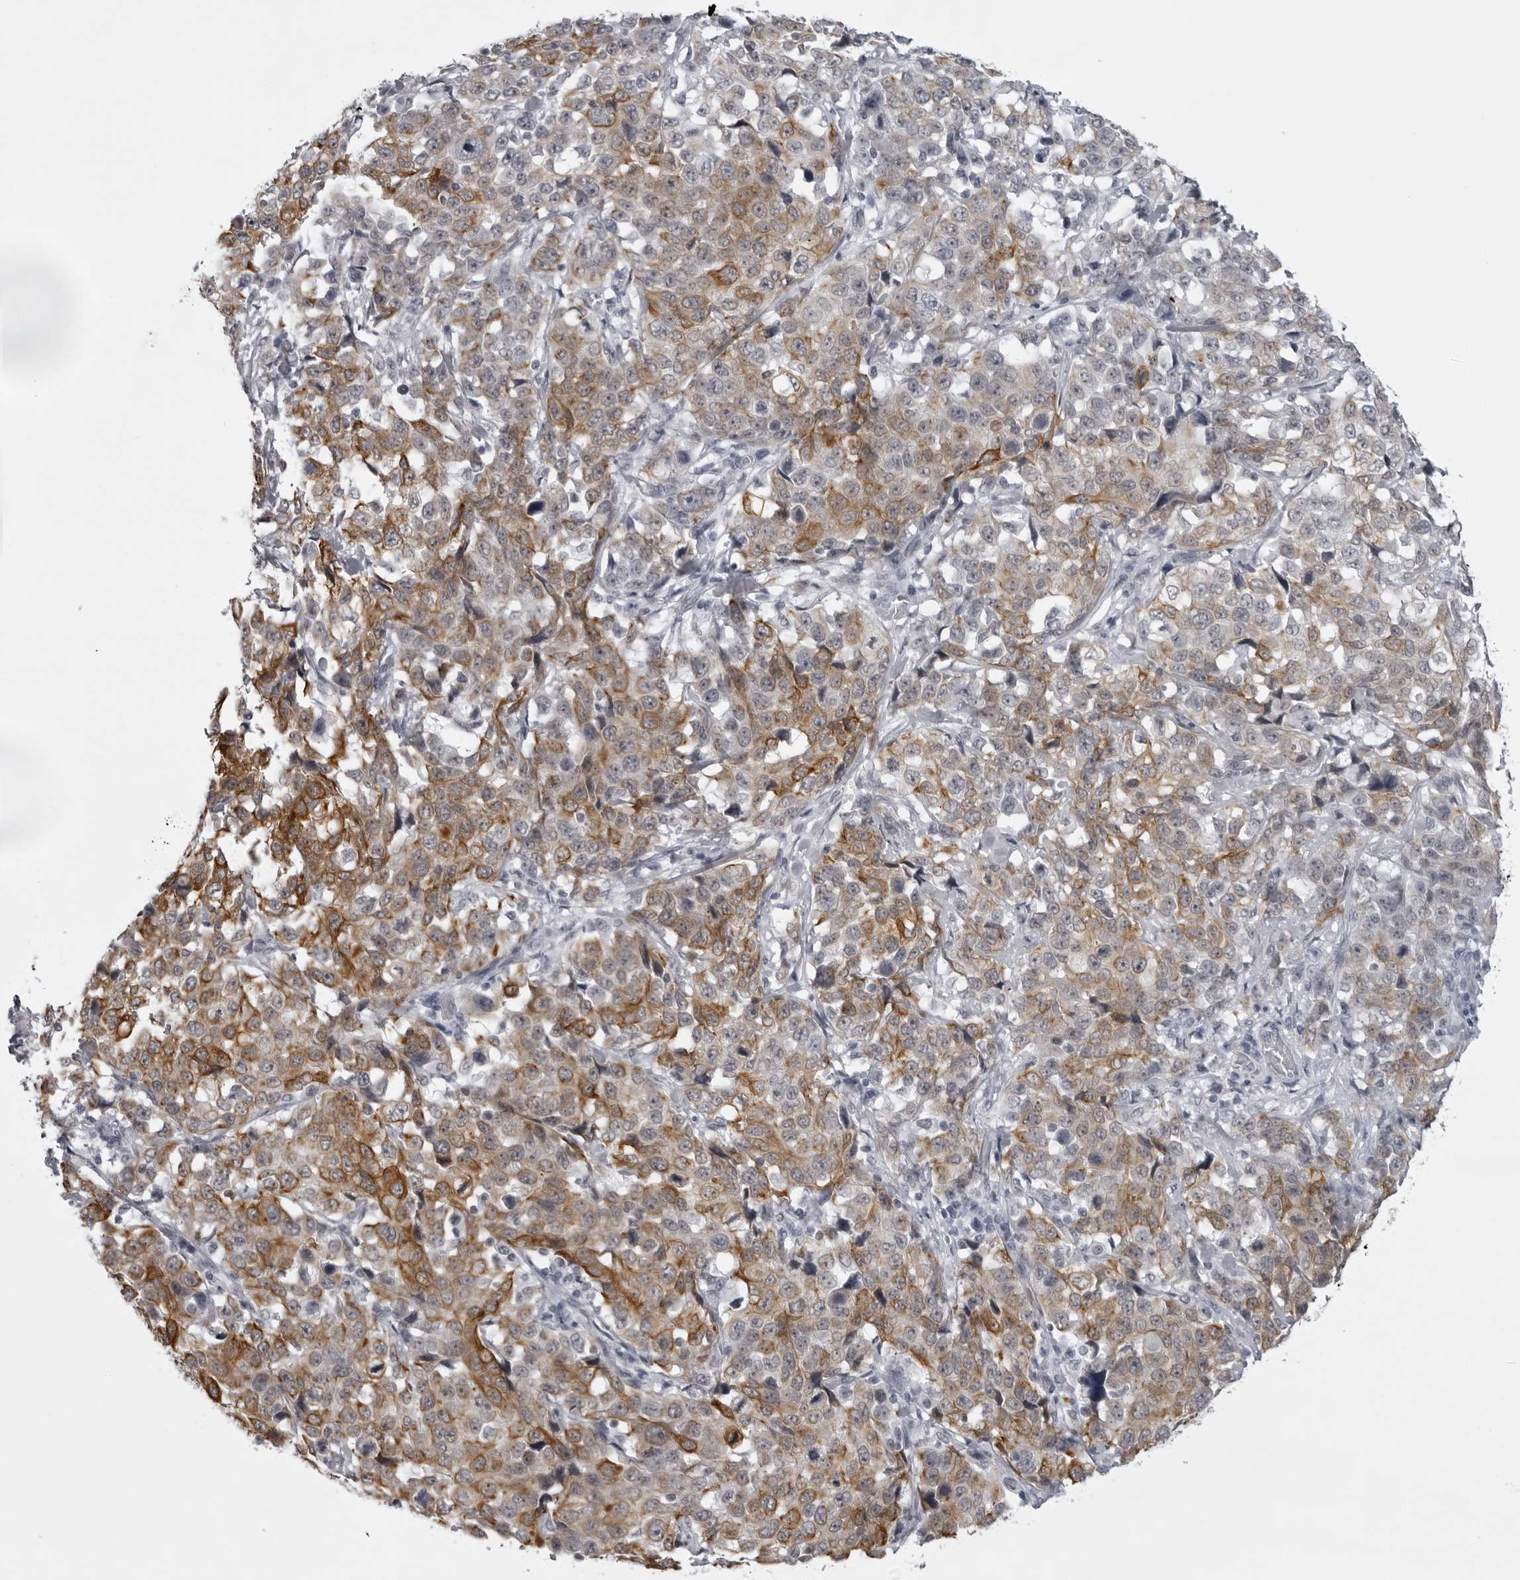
{"staining": {"intensity": "moderate", "quantity": ">75%", "location": "cytoplasmic/membranous"}, "tissue": "stomach cancer", "cell_type": "Tumor cells", "image_type": "cancer", "snomed": [{"axis": "morphology", "description": "Normal tissue, NOS"}, {"axis": "morphology", "description": "Adenocarcinoma, NOS"}, {"axis": "topography", "description": "Stomach"}], "caption": "A brown stain labels moderate cytoplasmic/membranous staining of a protein in stomach cancer (adenocarcinoma) tumor cells.", "gene": "UROD", "patient": {"sex": "male", "age": 48}}